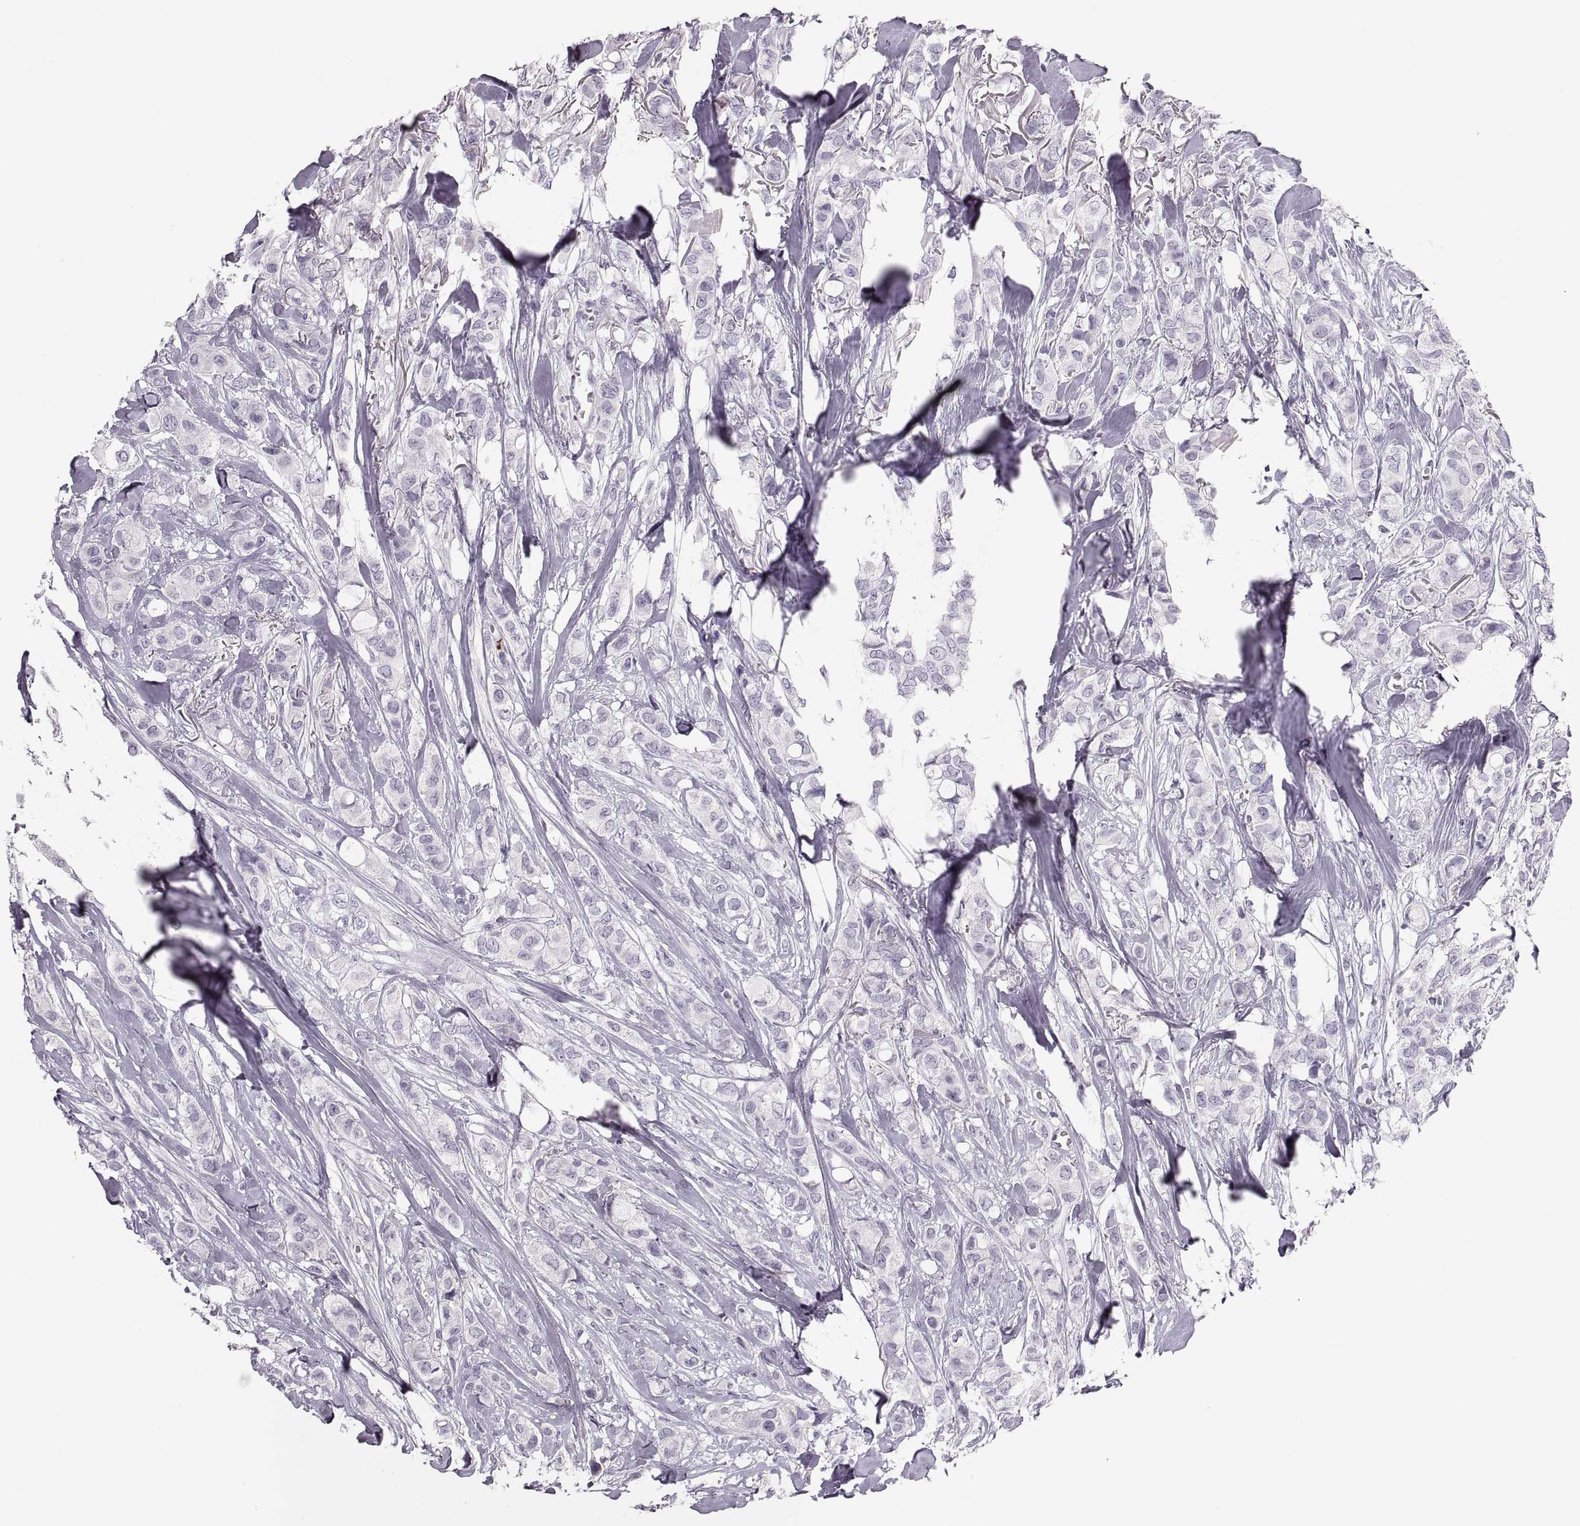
{"staining": {"intensity": "negative", "quantity": "none", "location": "none"}, "tissue": "breast cancer", "cell_type": "Tumor cells", "image_type": "cancer", "snomed": [{"axis": "morphology", "description": "Duct carcinoma"}, {"axis": "topography", "description": "Breast"}], "caption": "A high-resolution image shows immunohistochemistry staining of breast infiltrating ductal carcinoma, which demonstrates no significant expression in tumor cells.", "gene": "MILR1", "patient": {"sex": "female", "age": 85}}